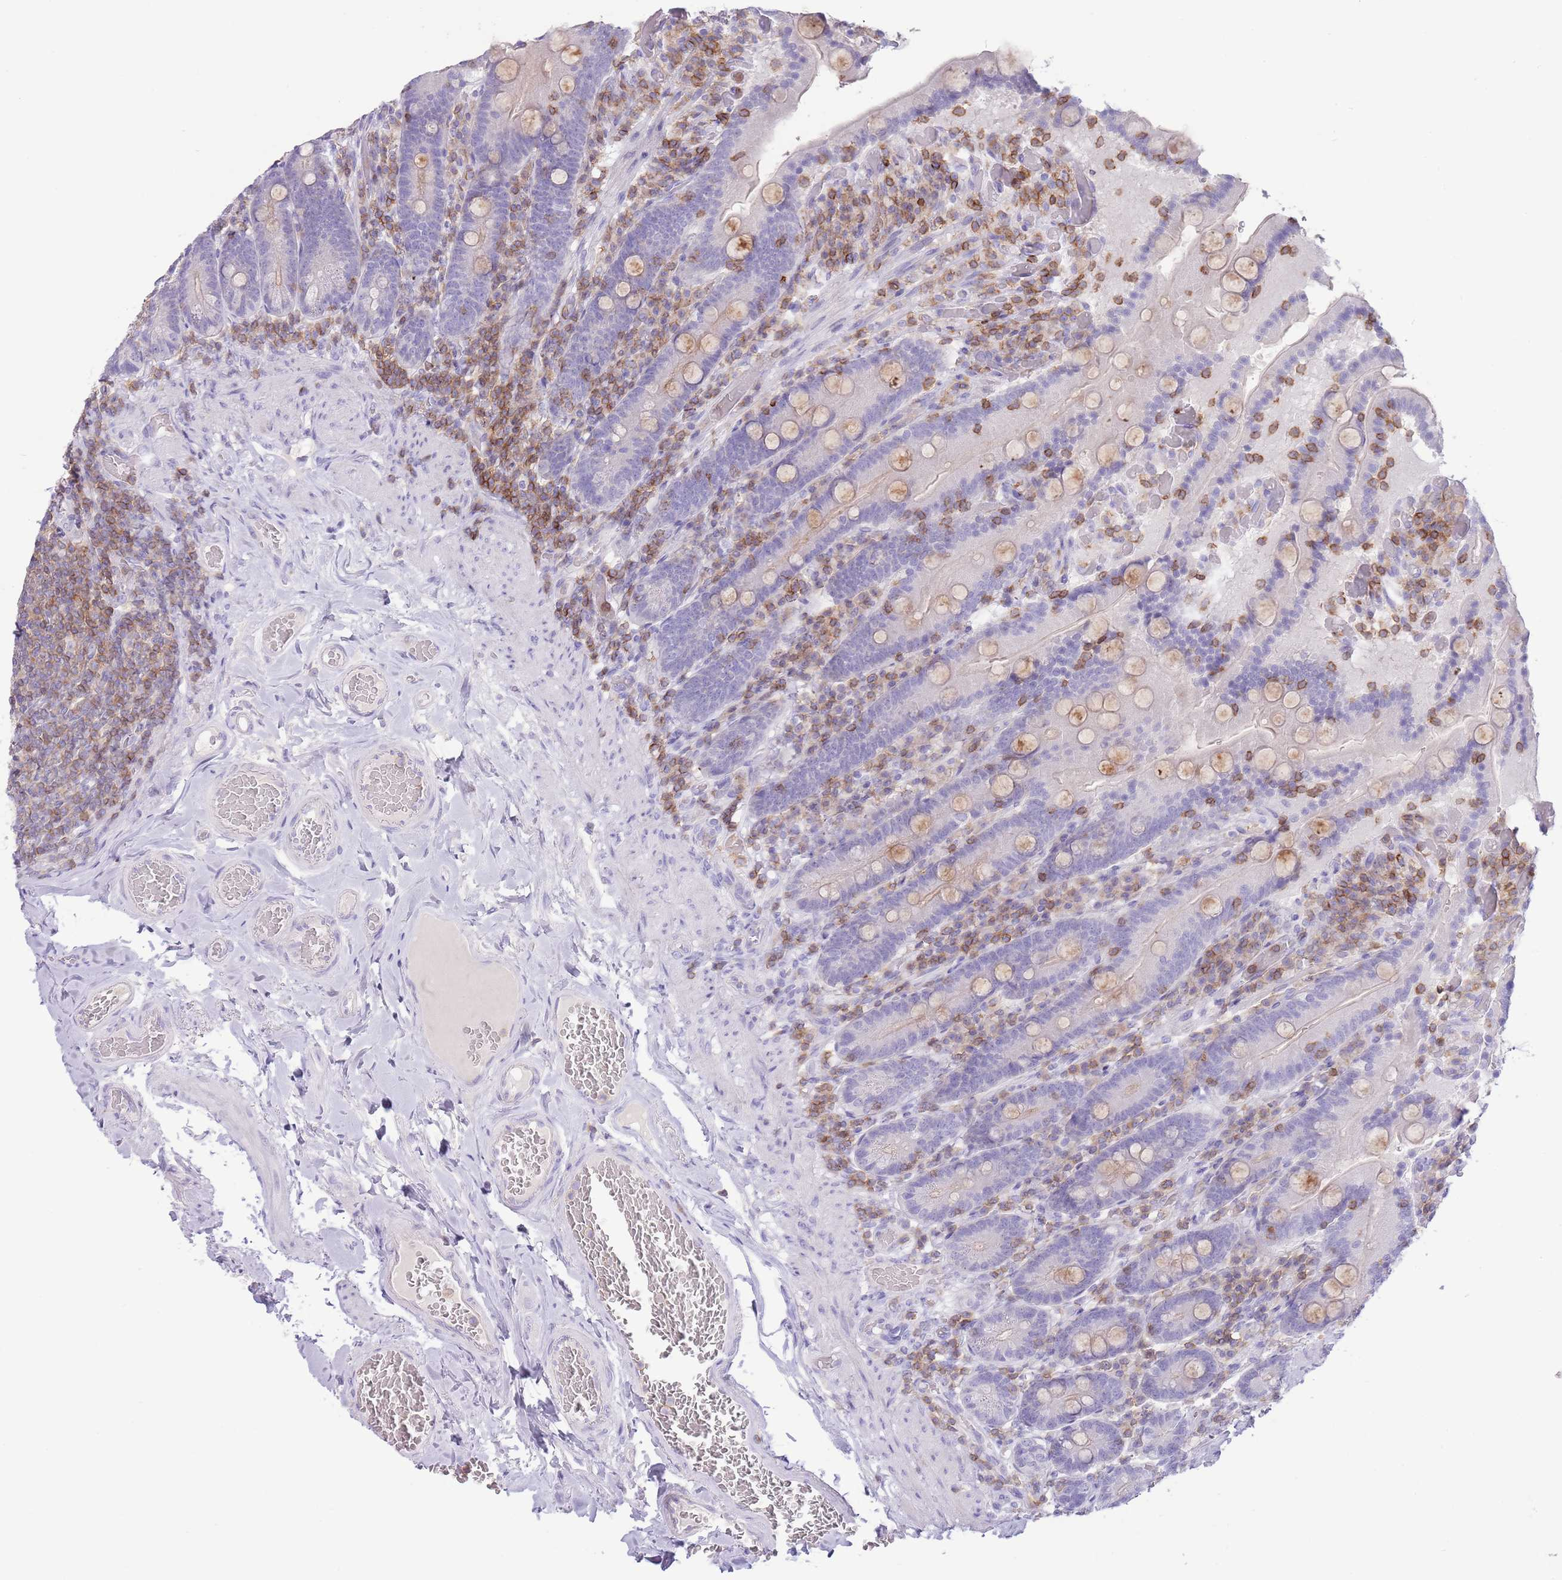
{"staining": {"intensity": "negative", "quantity": "none", "location": "none"}, "tissue": "duodenum", "cell_type": "Glandular cells", "image_type": "normal", "snomed": [{"axis": "morphology", "description": "Normal tissue, NOS"}, {"axis": "topography", "description": "Duodenum"}], "caption": "Human duodenum stained for a protein using IHC shows no staining in glandular cells.", "gene": "OR4Q3", "patient": {"sex": "female", "age": 62}}